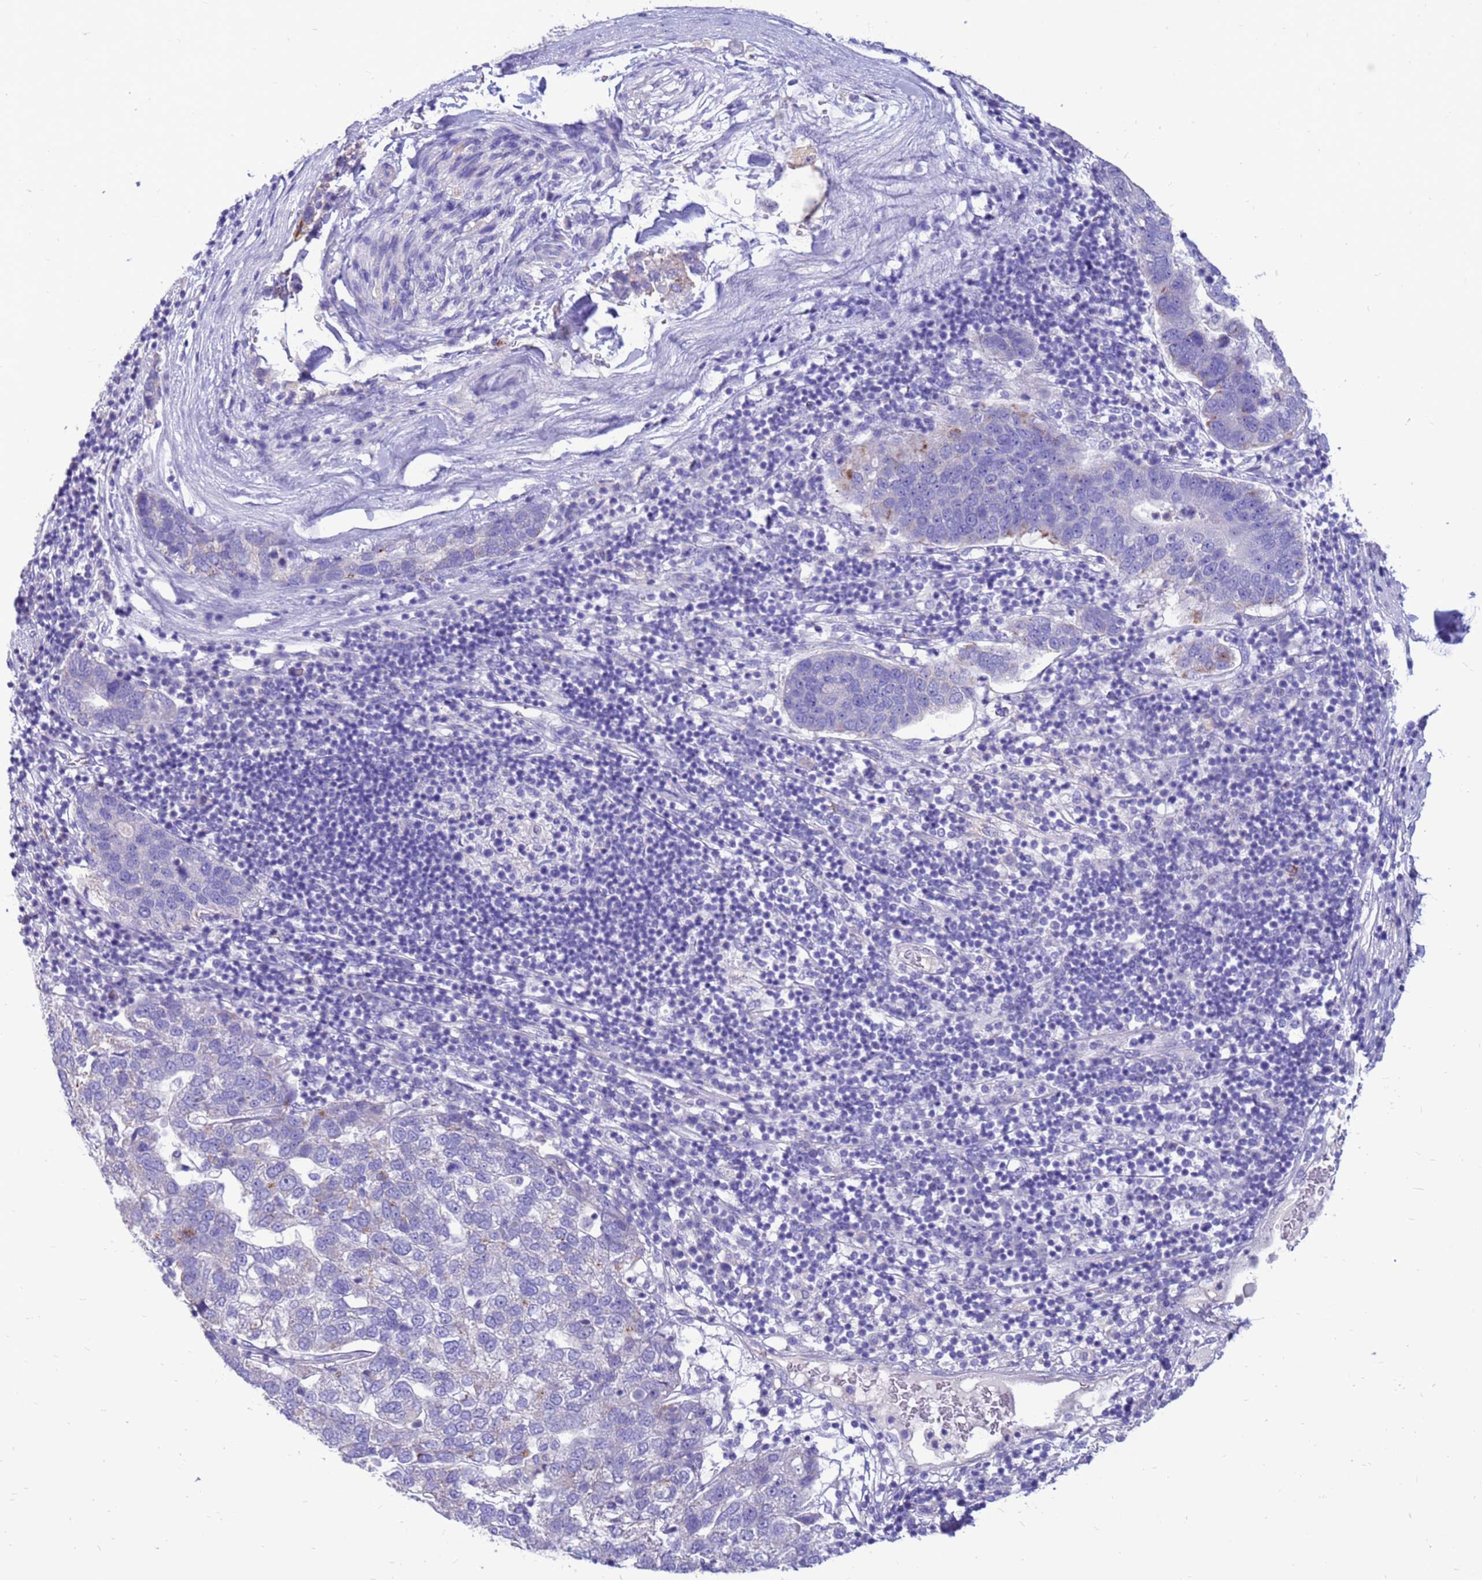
{"staining": {"intensity": "negative", "quantity": "none", "location": "none"}, "tissue": "pancreatic cancer", "cell_type": "Tumor cells", "image_type": "cancer", "snomed": [{"axis": "morphology", "description": "Adenocarcinoma, NOS"}, {"axis": "topography", "description": "Pancreas"}], "caption": "Adenocarcinoma (pancreatic) was stained to show a protein in brown. There is no significant staining in tumor cells. (DAB IHC, high magnification).", "gene": "PDE10A", "patient": {"sex": "female", "age": 61}}